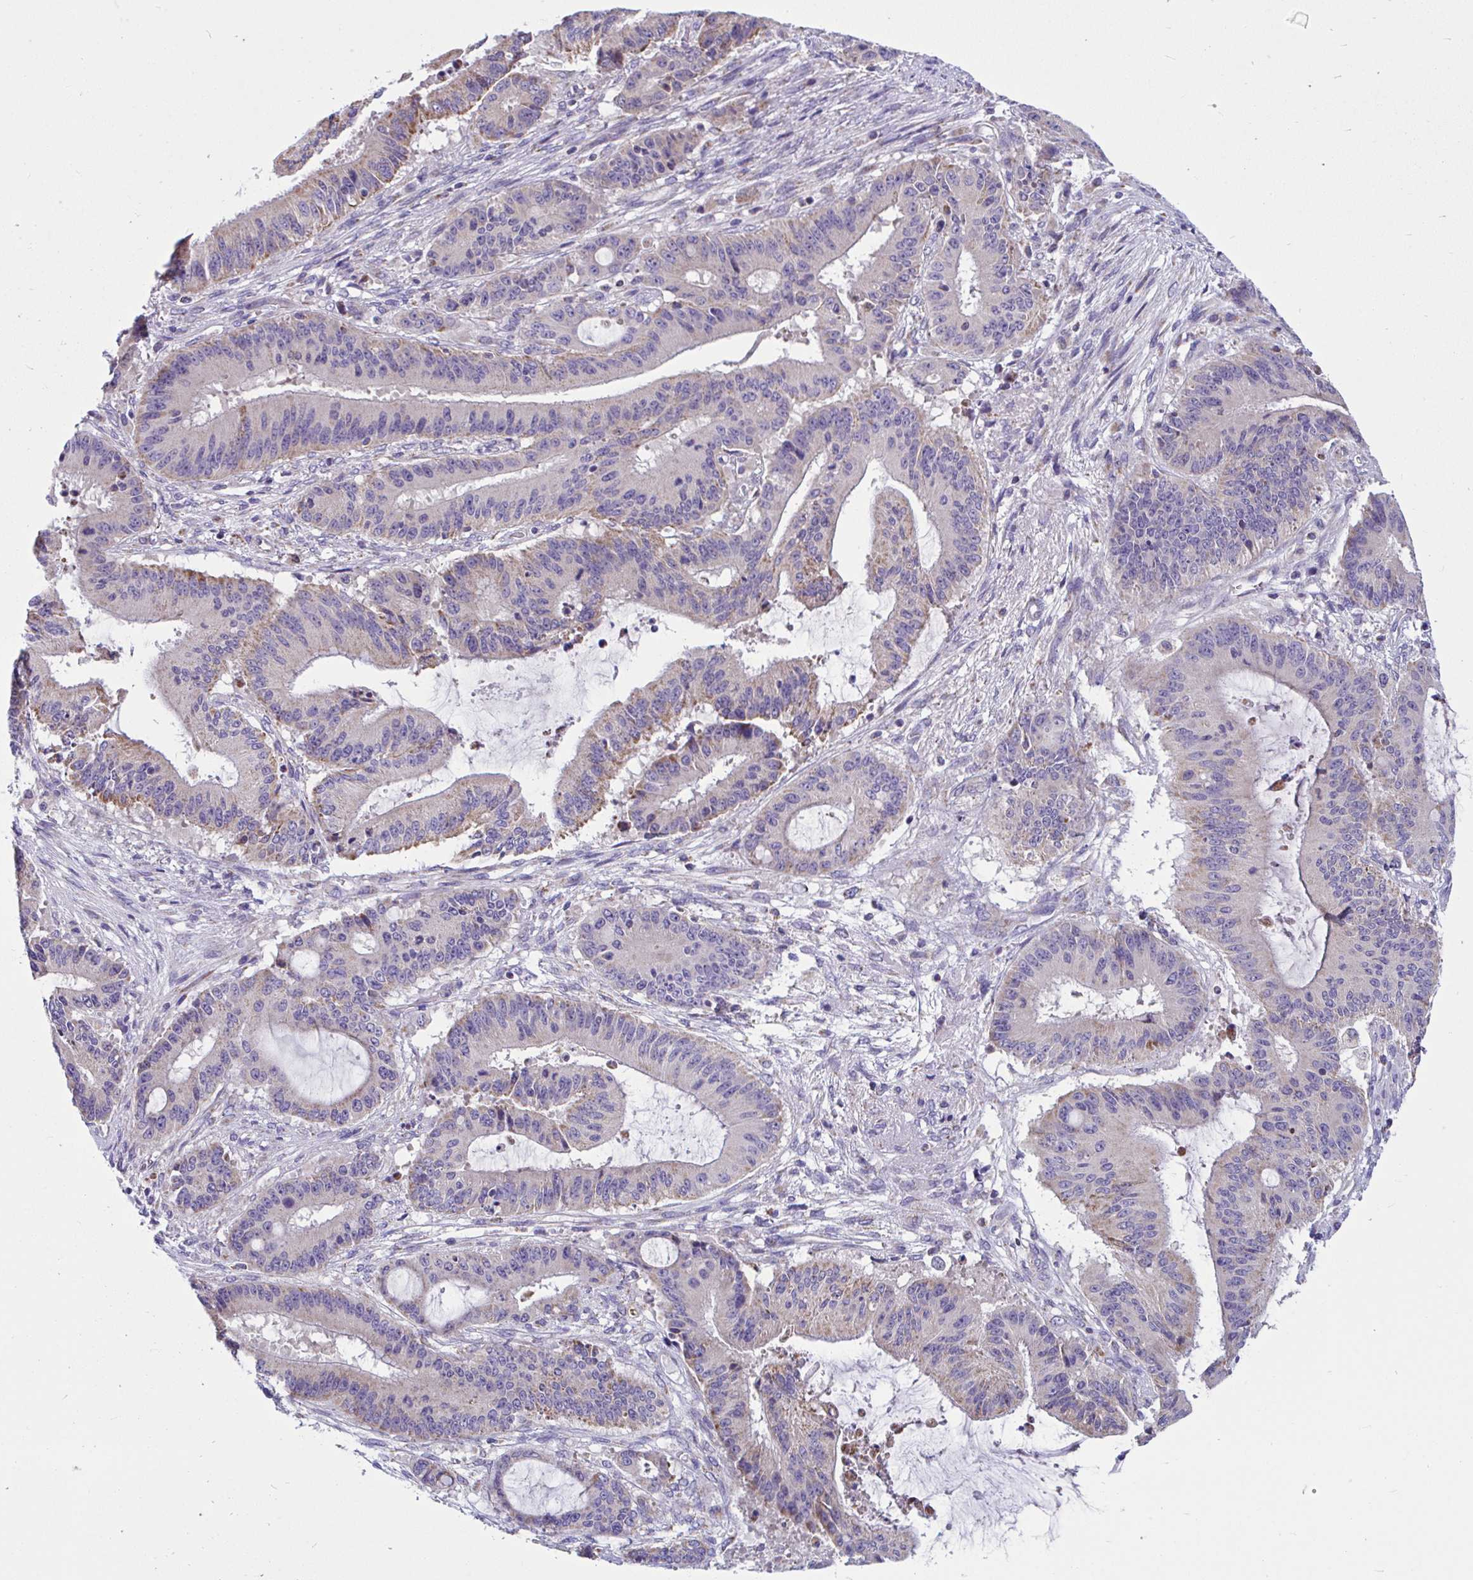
{"staining": {"intensity": "moderate", "quantity": "<25%", "location": "cytoplasmic/membranous"}, "tissue": "liver cancer", "cell_type": "Tumor cells", "image_type": "cancer", "snomed": [{"axis": "morphology", "description": "Normal tissue, NOS"}, {"axis": "morphology", "description": "Cholangiocarcinoma"}, {"axis": "topography", "description": "Liver"}, {"axis": "topography", "description": "Peripheral nerve tissue"}], "caption": "High-power microscopy captured an IHC histopathology image of liver cancer, revealing moderate cytoplasmic/membranous positivity in approximately <25% of tumor cells.", "gene": "OR13A1", "patient": {"sex": "female", "age": 73}}